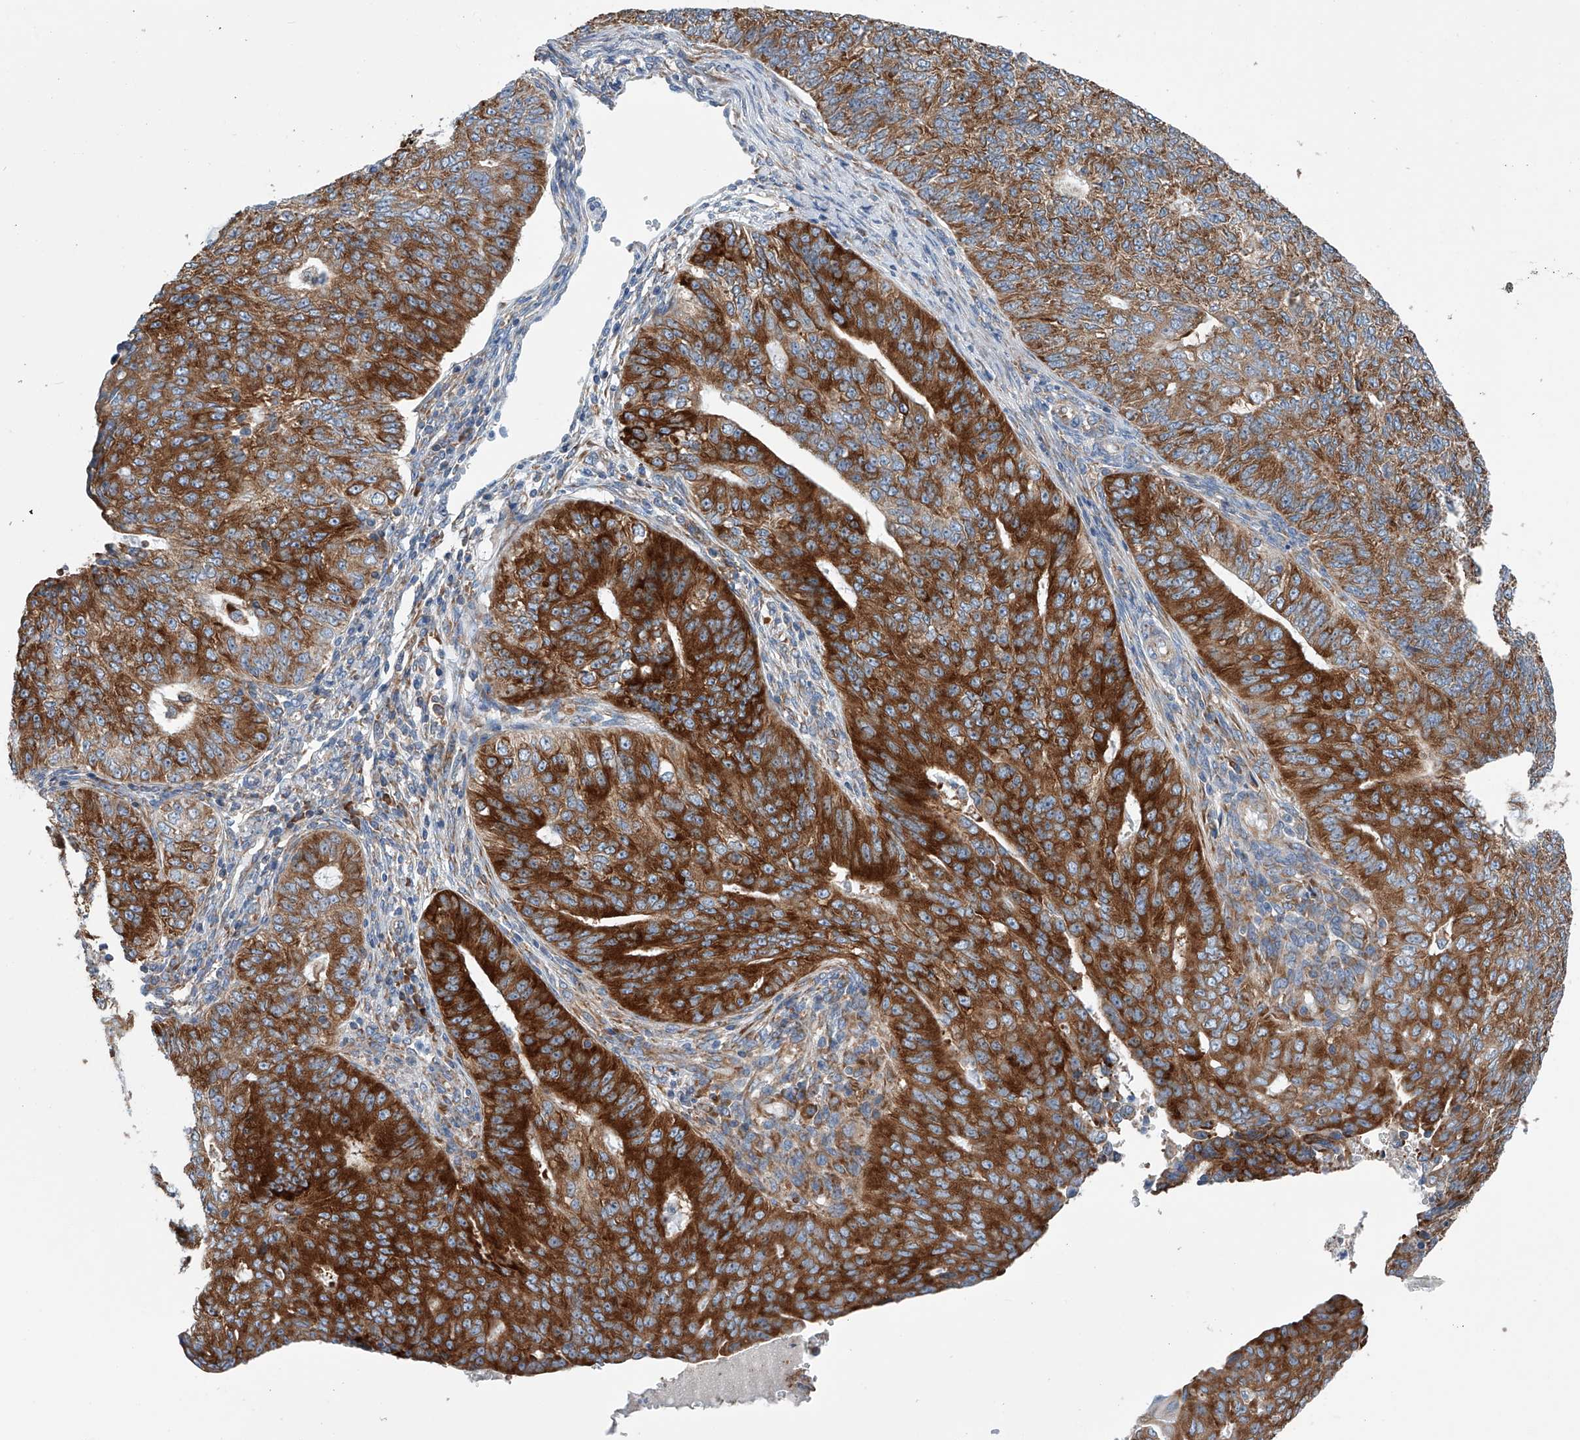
{"staining": {"intensity": "strong", "quantity": ">75%", "location": "cytoplasmic/membranous"}, "tissue": "endometrial cancer", "cell_type": "Tumor cells", "image_type": "cancer", "snomed": [{"axis": "morphology", "description": "Adenocarcinoma, NOS"}, {"axis": "topography", "description": "Endometrium"}], "caption": "Immunohistochemistry (IHC) (DAB) staining of endometrial cancer shows strong cytoplasmic/membranous protein positivity in approximately >75% of tumor cells.", "gene": "RPL26L1", "patient": {"sex": "female", "age": 32}}